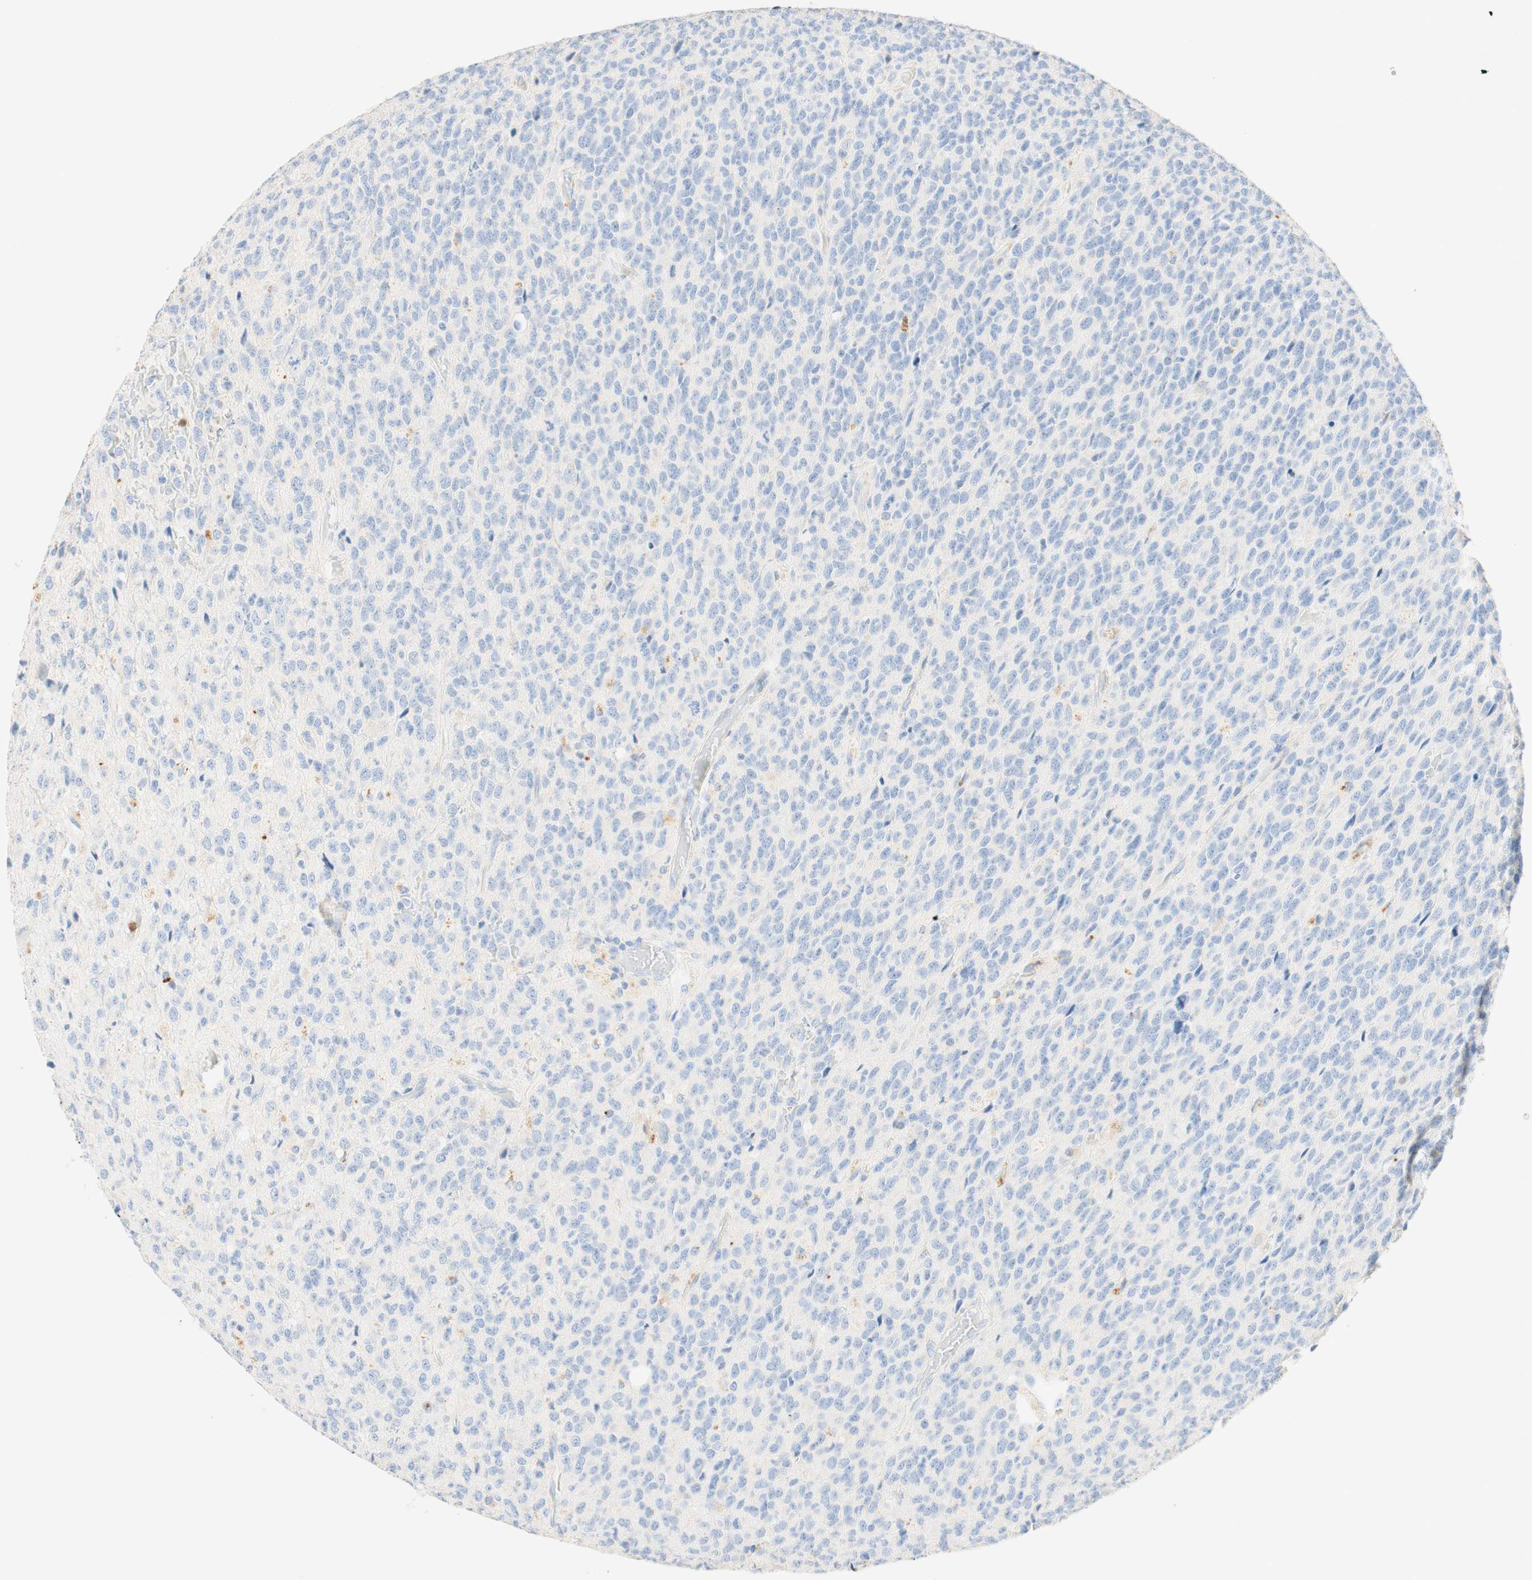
{"staining": {"intensity": "negative", "quantity": "none", "location": "none"}, "tissue": "glioma", "cell_type": "Tumor cells", "image_type": "cancer", "snomed": [{"axis": "morphology", "description": "Glioma, malignant, High grade"}, {"axis": "topography", "description": "pancreas cauda"}], "caption": "High-grade glioma (malignant) stained for a protein using immunohistochemistry reveals no staining tumor cells.", "gene": "CD63", "patient": {"sex": "male", "age": 60}}